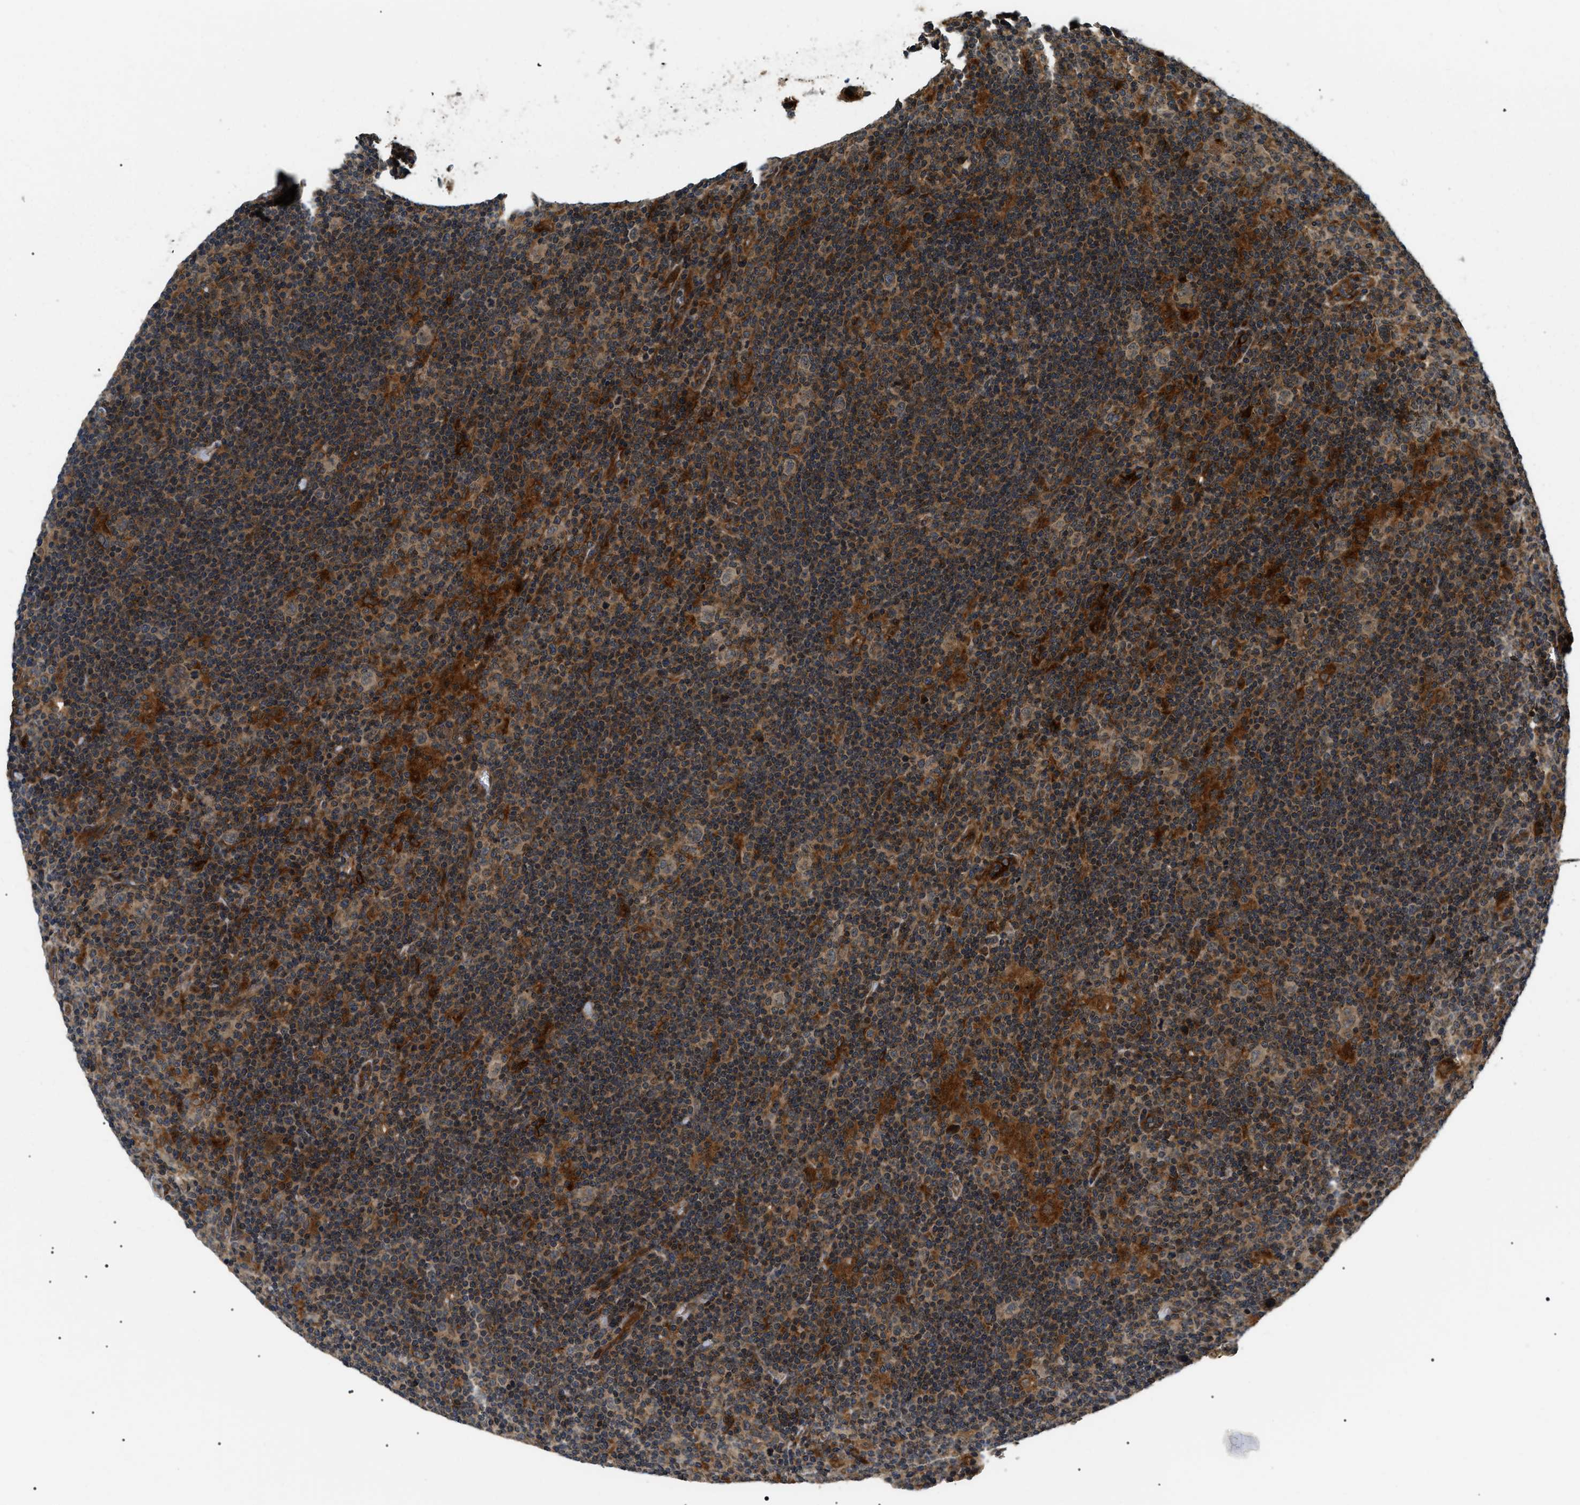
{"staining": {"intensity": "weak", "quantity": ">75%", "location": "cytoplasmic/membranous"}, "tissue": "lymphoma", "cell_type": "Tumor cells", "image_type": "cancer", "snomed": [{"axis": "morphology", "description": "Hodgkin's disease, NOS"}, {"axis": "topography", "description": "Lymph node"}], "caption": "Immunohistochemistry (IHC) of Hodgkin's disease demonstrates low levels of weak cytoplasmic/membranous staining in about >75% of tumor cells. Nuclei are stained in blue.", "gene": "ATP6AP1", "patient": {"sex": "female", "age": 57}}